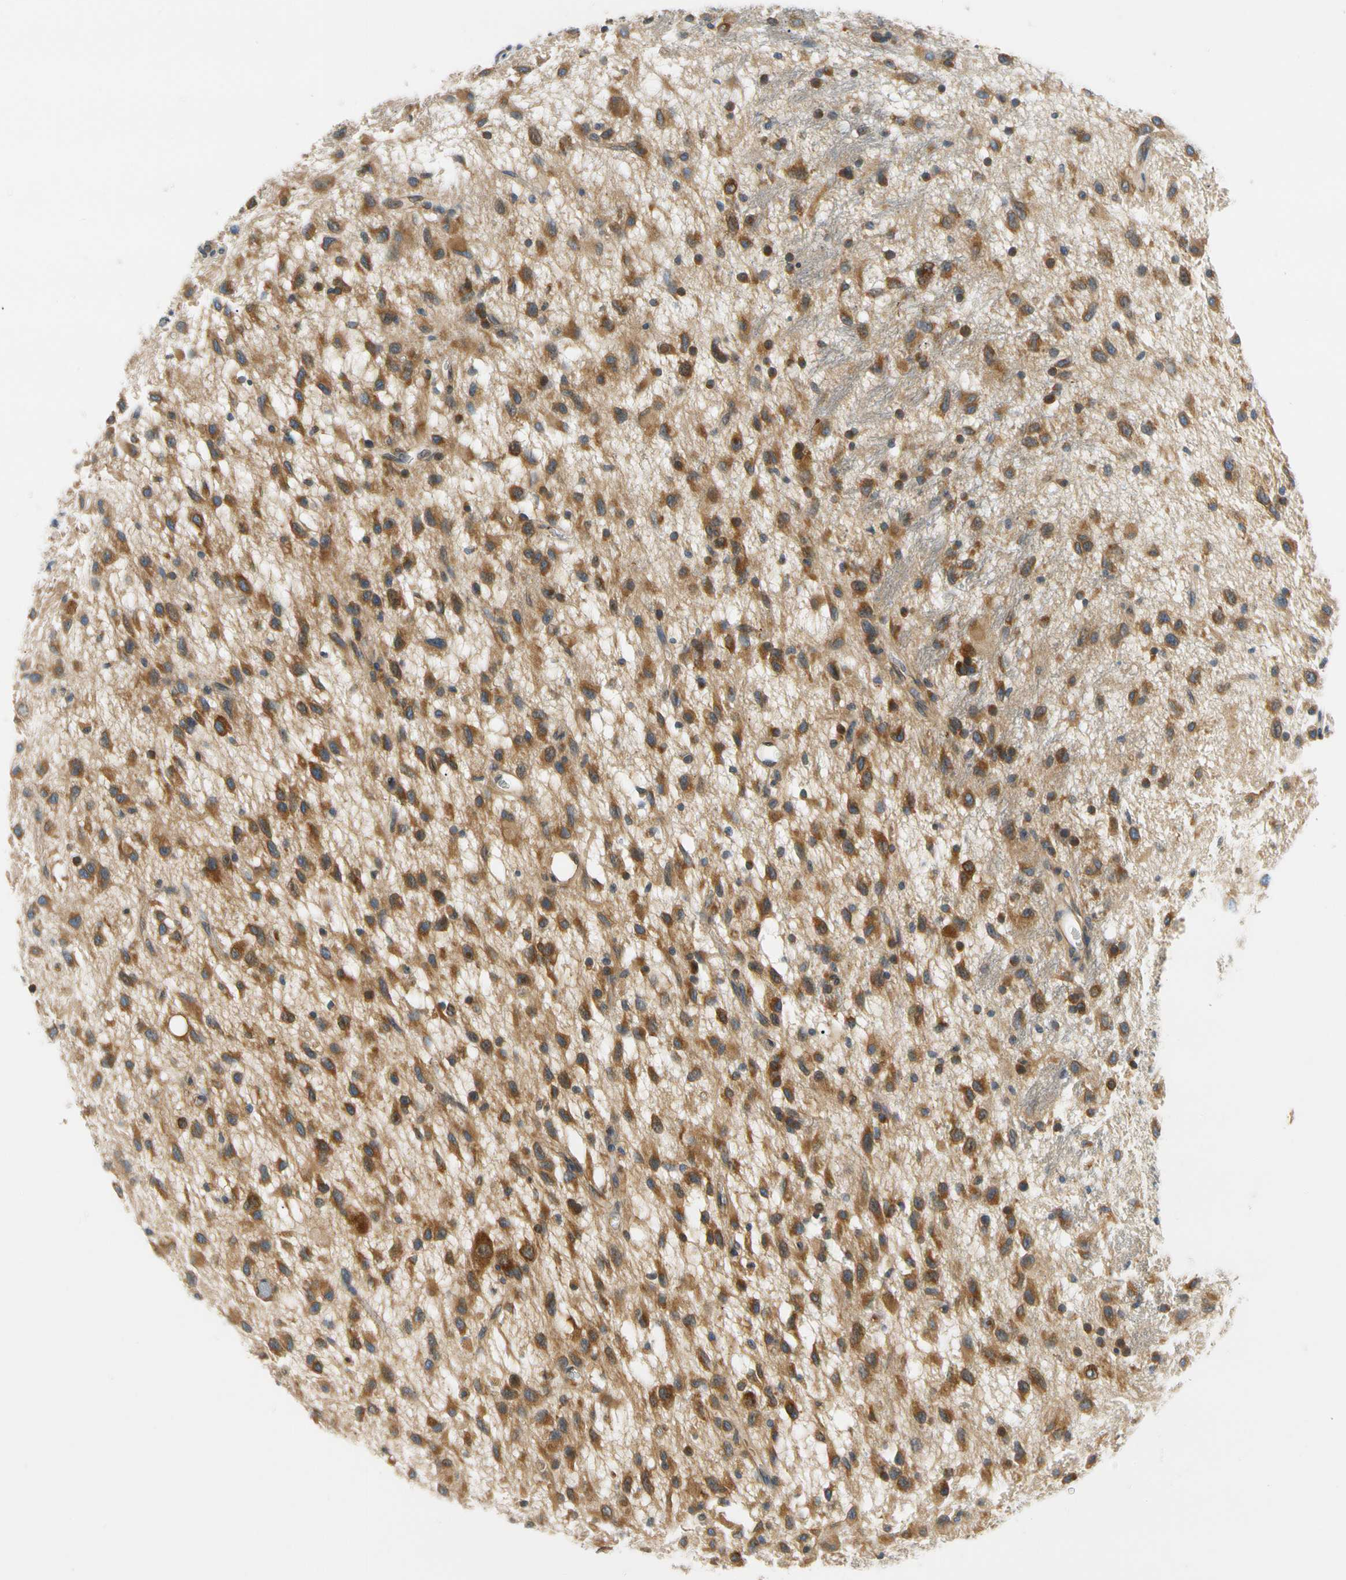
{"staining": {"intensity": "moderate", "quantity": ">75%", "location": "cytoplasmic/membranous"}, "tissue": "glioma", "cell_type": "Tumor cells", "image_type": "cancer", "snomed": [{"axis": "morphology", "description": "Glioma, malignant, Low grade"}, {"axis": "topography", "description": "Brain"}], "caption": "Immunohistochemistry (IHC) of human glioma displays medium levels of moderate cytoplasmic/membranous positivity in about >75% of tumor cells.", "gene": "LRRC47", "patient": {"sex": "male", "age": 77}}